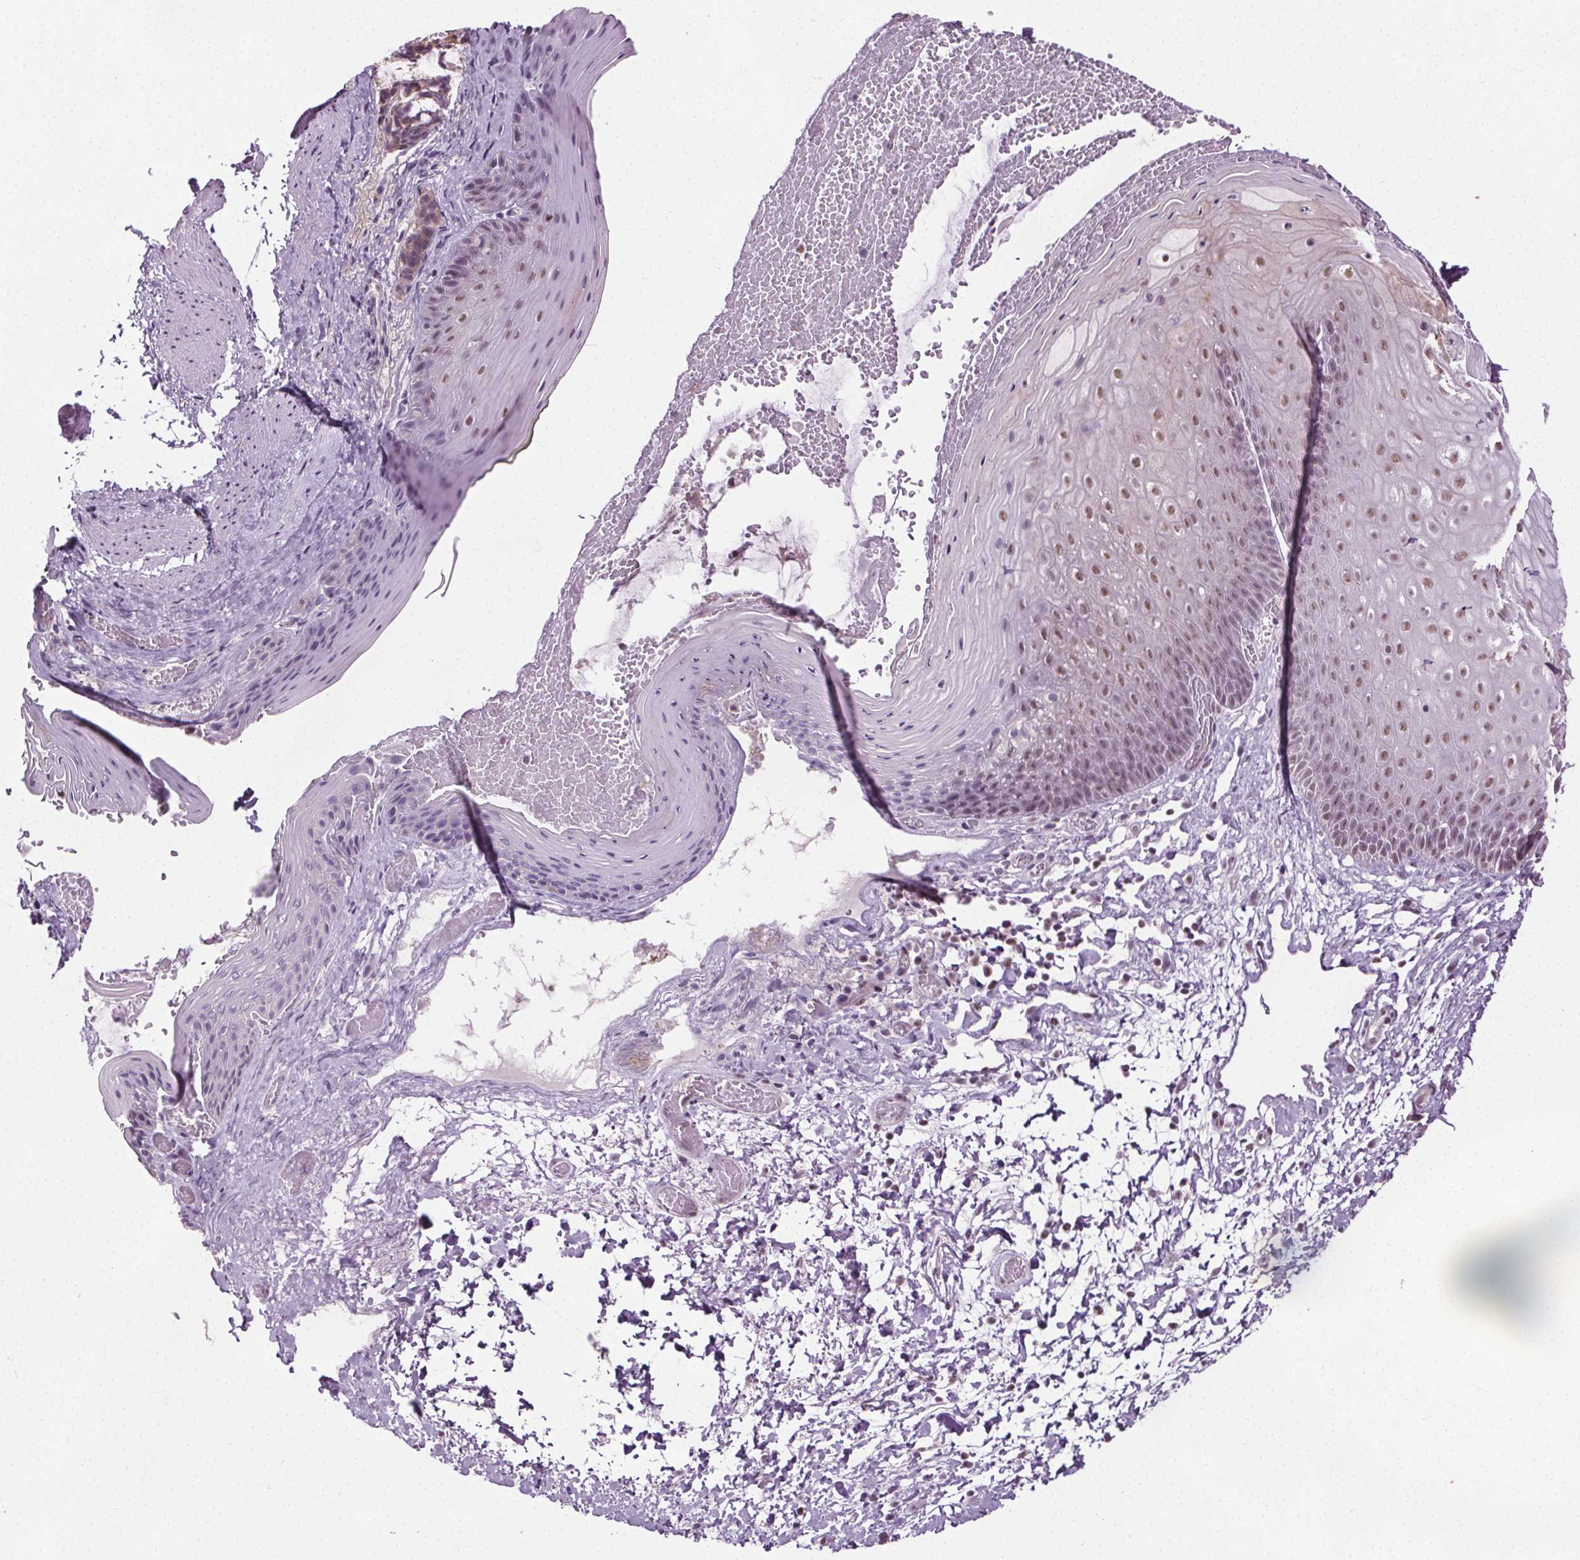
{"staining": {"intensity": "weak", "quantity": "25%-75%", "location": "nuclear"}, "tissue": "skin", "cell_type": "Epidermal cells", "image_type": "normal", "snomed": [{"axis": "morphology", "description": "Normal tissue, NOS"}, {"axis": "topography", "description": "Anal"}], "caption": "Approximately 25%-75% of epidermal cells in benign skin demonstrate weak nuclear protein staining as visualized by brown immunohistochemical staining.", "gene": "CEBPA", "patient": {"sex": "male", "age": 53}}